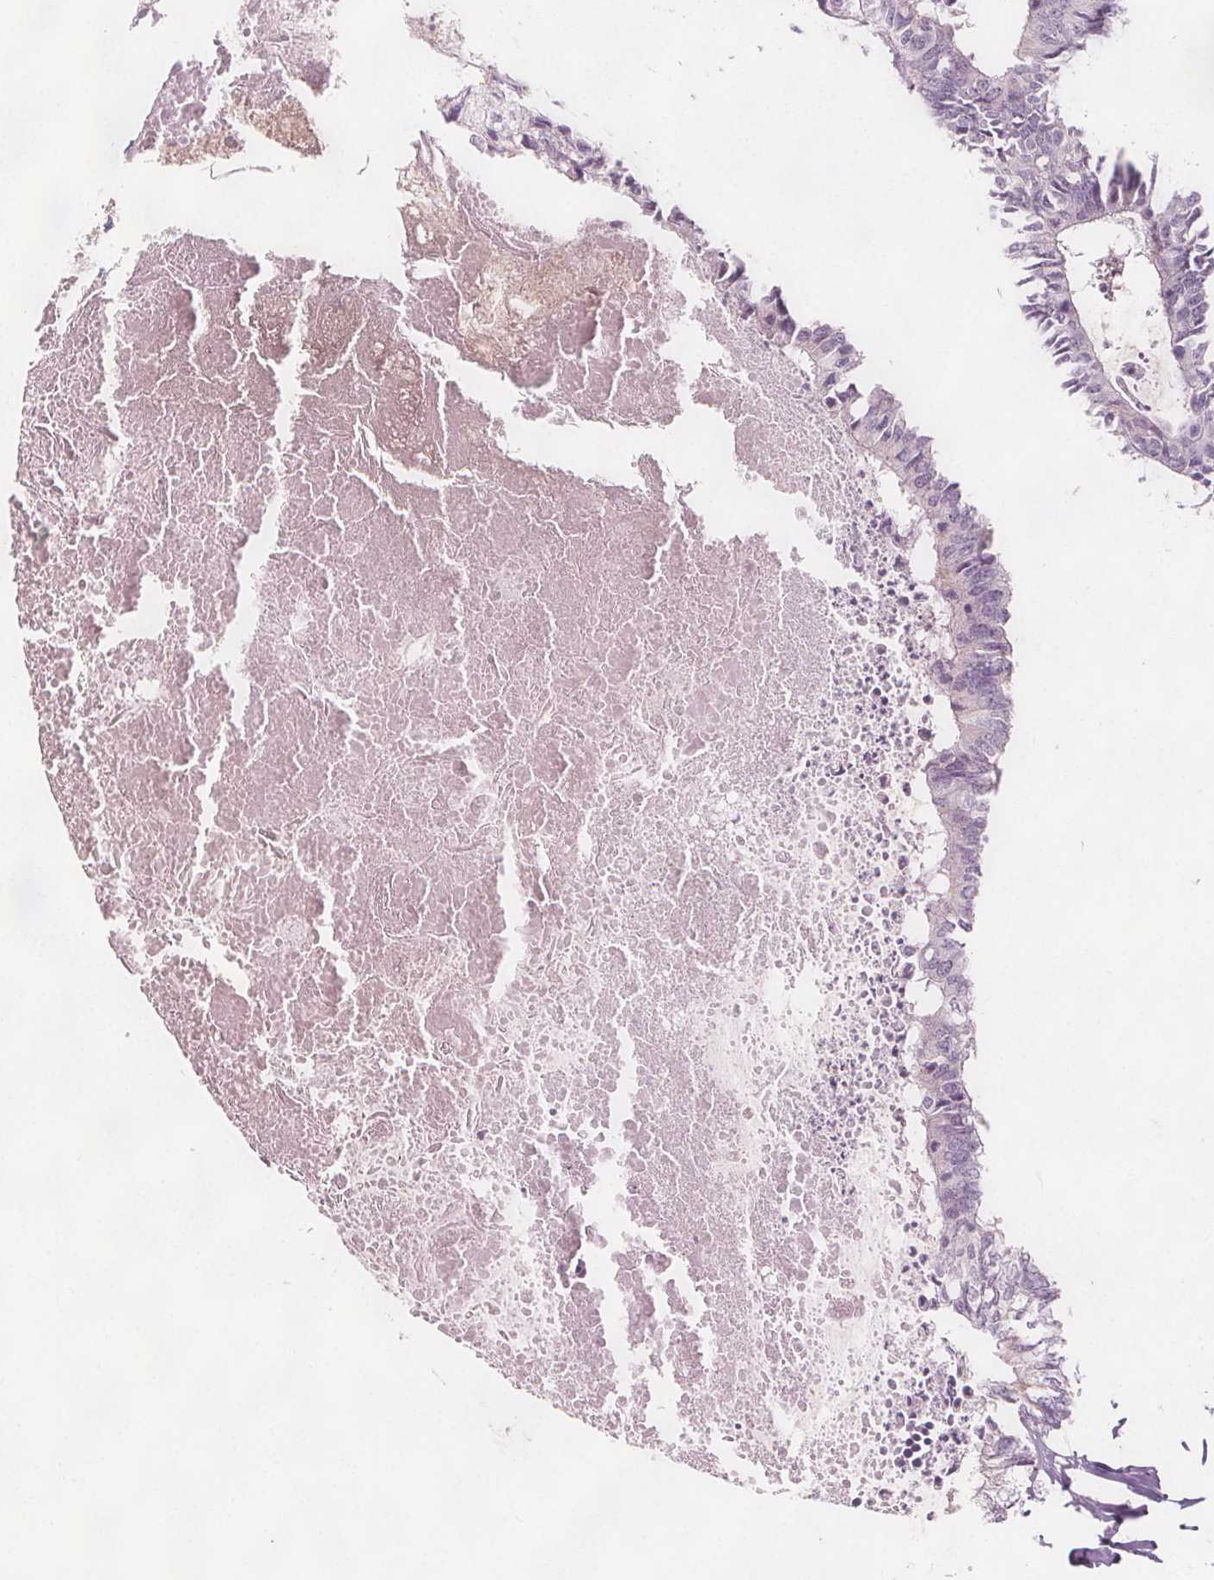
{"staining": {"intensity": "weak", "quantity": "<25%", "location": "cytoplasmic/membranous"}, "tissue": "colorectal cancer", "cell_type": "Tumor cells", "image_type": "cancer", "snomed": [{"axis": "morphology", "description": "Adenocarcinoma, NOS"}, {"axis": "topography", "description": "Colon"}, {"axis": "topography", "description": "Rectum"}], "caption": "IHC photomicrograph of neoplastic tissue: human colorectal adenocarcinoma stained with DAB shows no significant protein expression in tumor cells.", "gene": "C1orf167", "patient": {"sex": "male", "age": 57}}